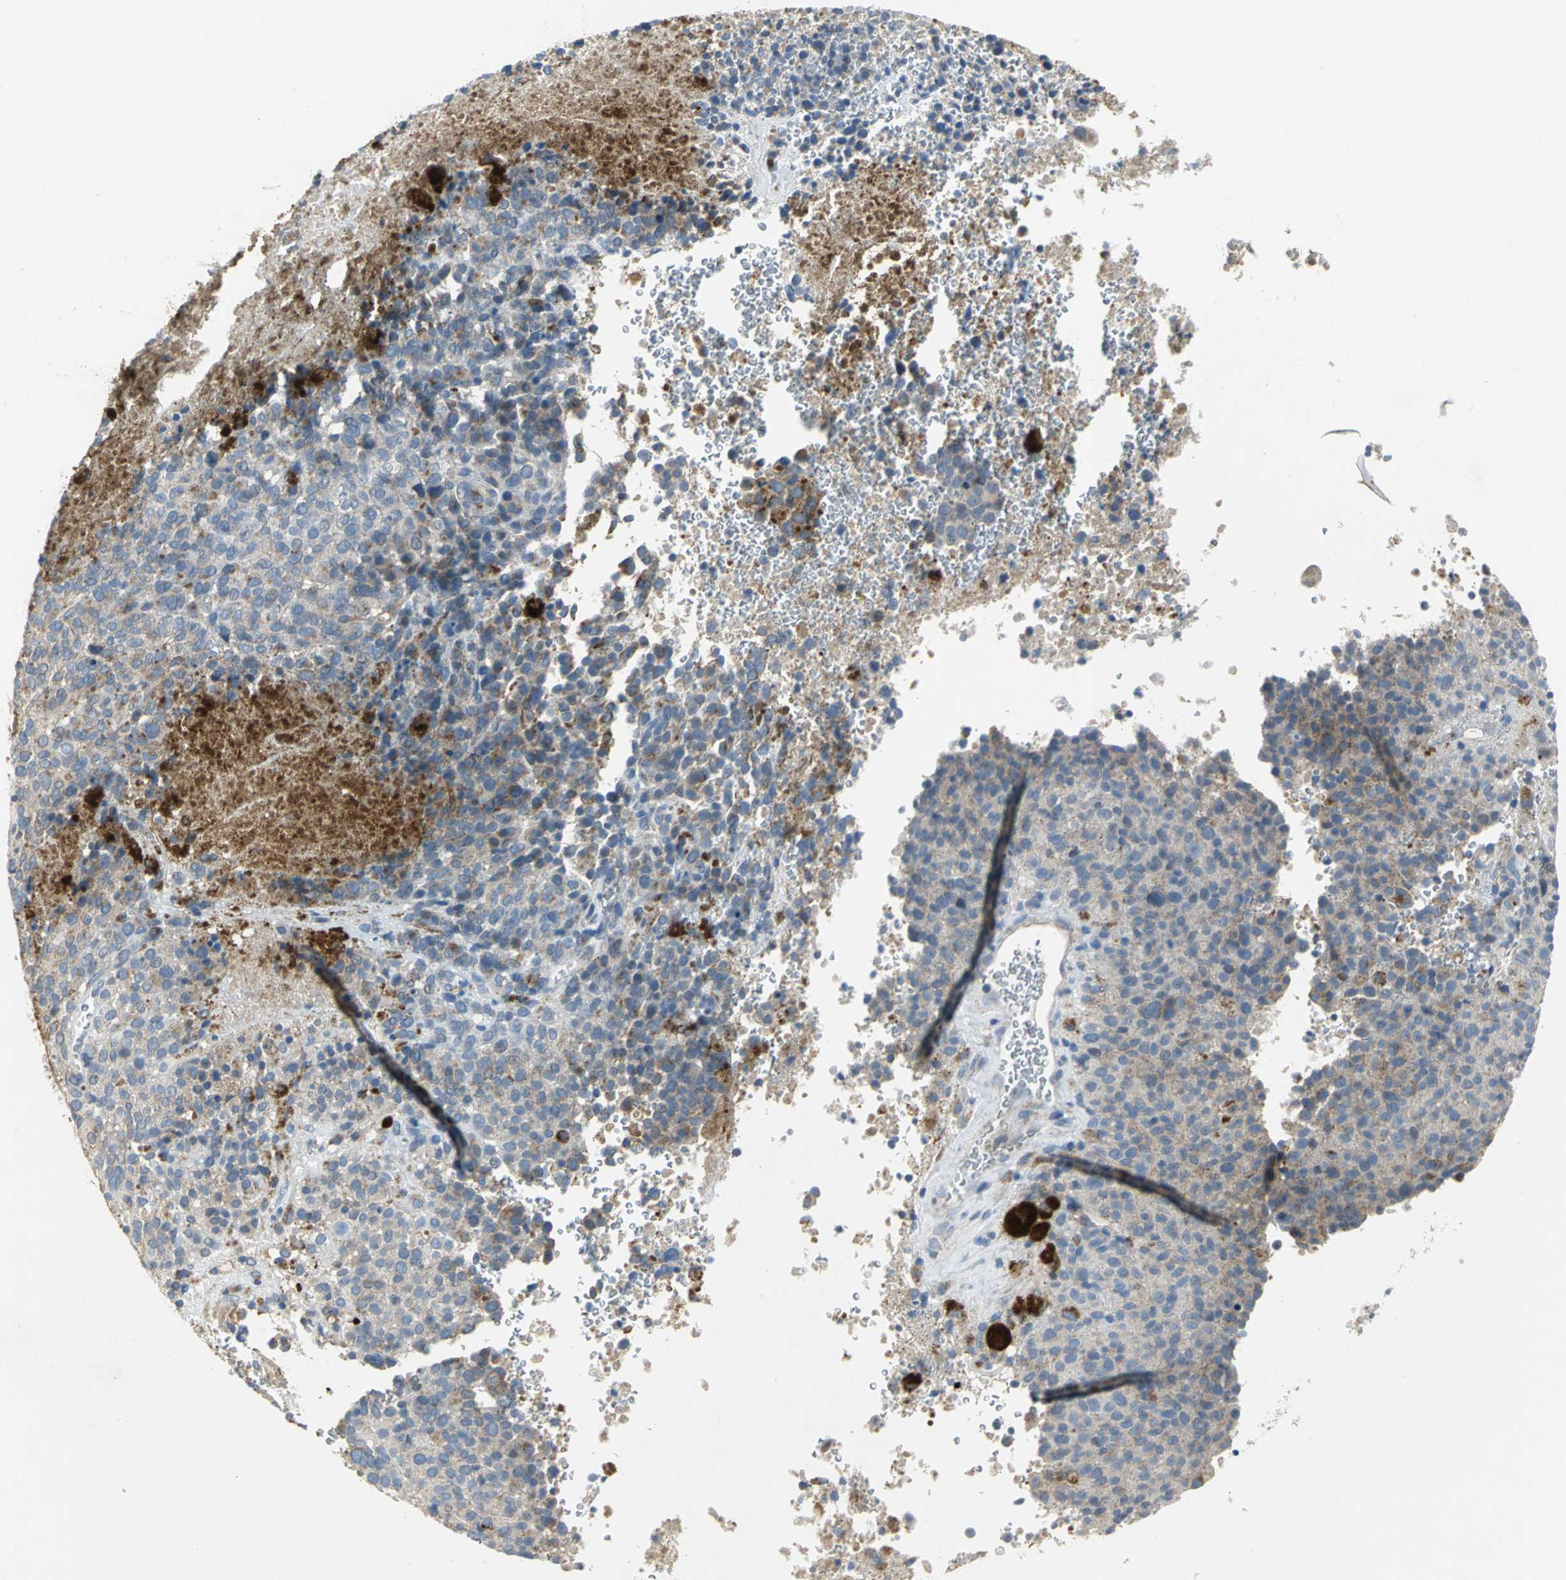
{"staining": {"intensity": "weak", "quantity": ">75%", "location": "cytoplasmic/membranous"}, "tissue": "melanoma", "cell_type": "Tumor cells", "image_type": "cancer", "snomed": [{"axis": "morphology", "description": "Malignant melanoma, Metastatic site"}, {"axis": "topography", "description": "Cerebral cortex"}], "caption": "A micrograph of malignant melanoma (metastatic site) stained for a protein reveals weak cytoplasmic/membranous brown staining in tumor cells.", "gene": "SPPL2B", "patient": {"sex": "female", "age": 52}}